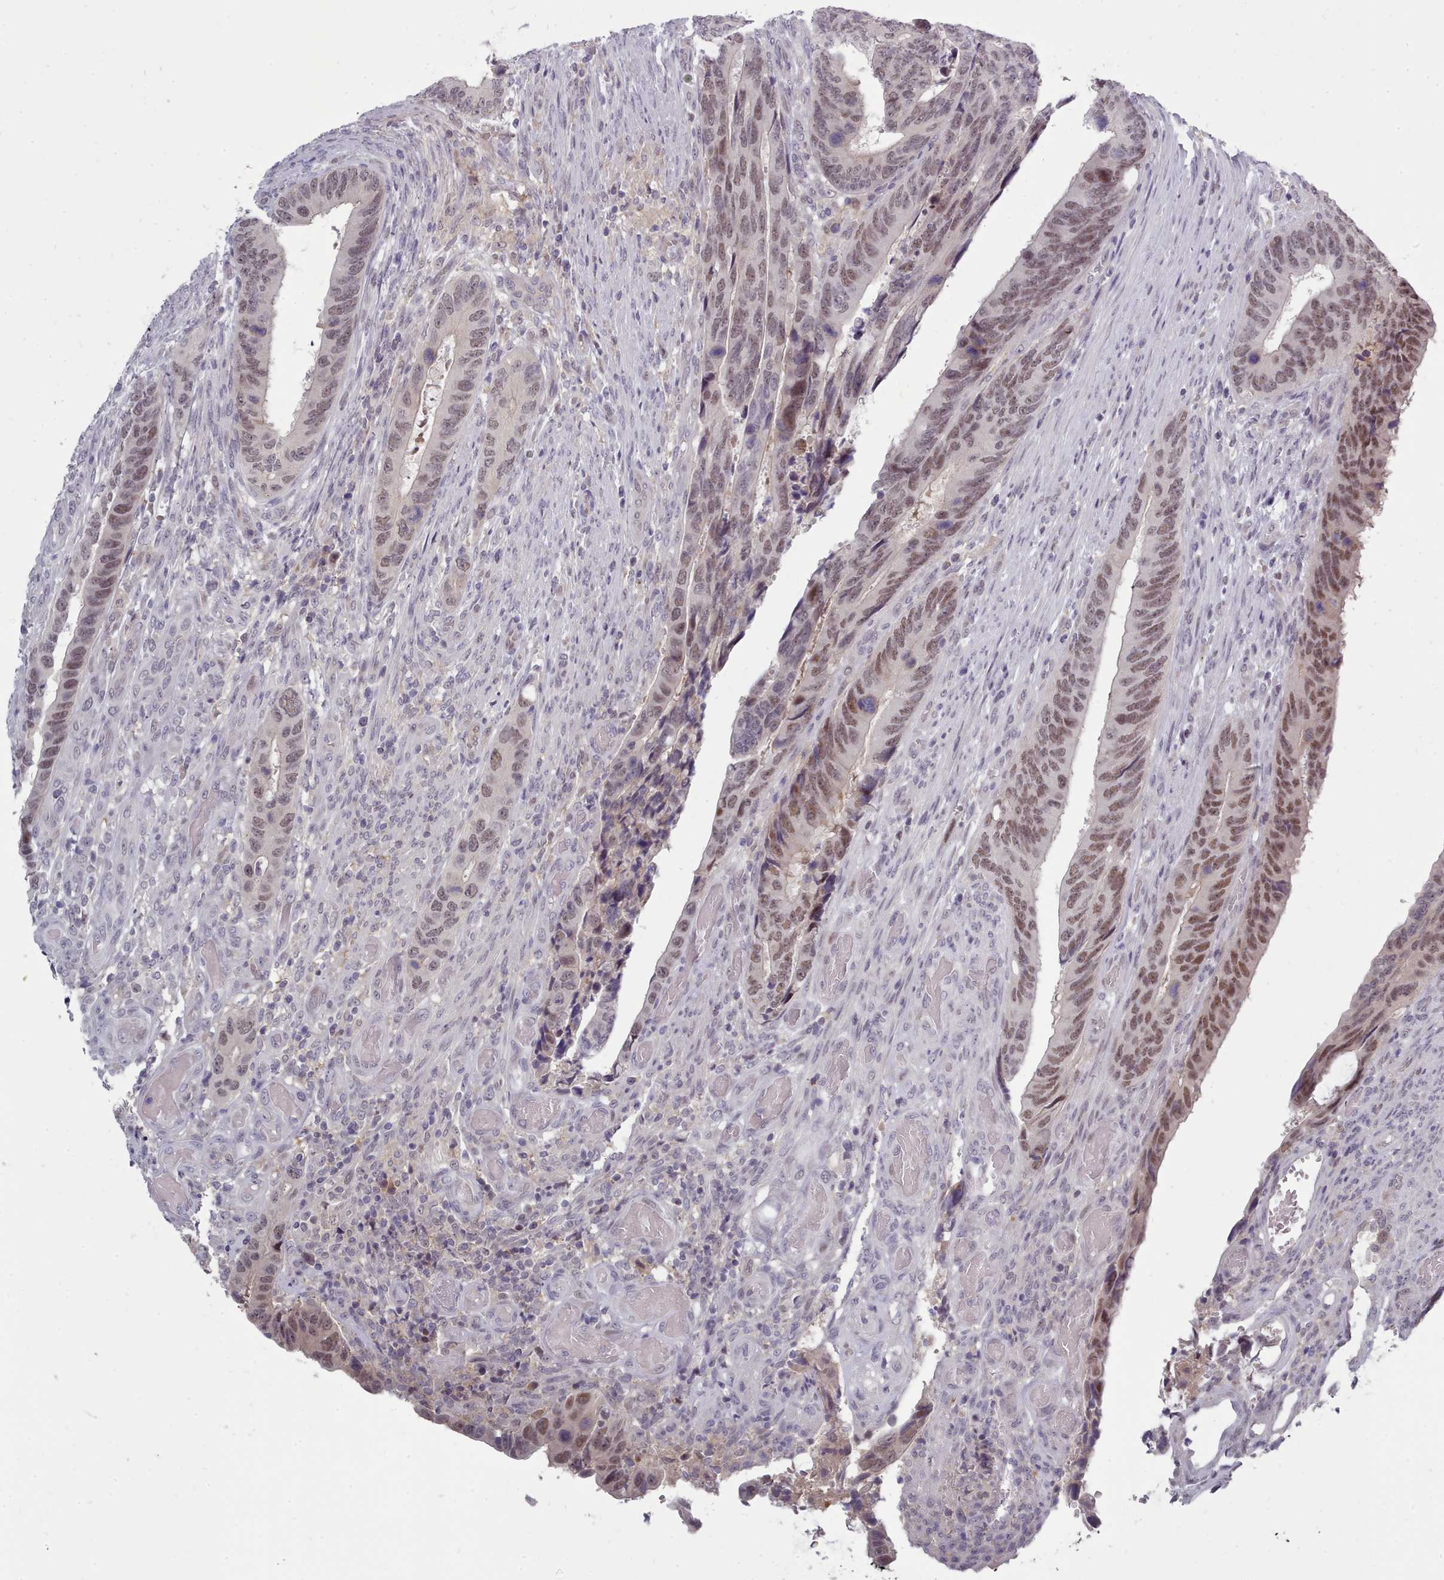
{"staining": {"intensity": "moderate", "quantity": ">75%", "location": "nuclear"}, "tissue": "colorectal cancer", "cell_type": "Tumor cells", "image_type": "cancer", "snomed": [{"axis": "morphology", "description": "Adenocarcinoma, NOS"}, {"axis": "topography", "description": "Colon"}], "caption": "Approximately >75% of tumor cells in colorectal cancer (adenocarcinoma) demonstrate moderate nuclear protein positivity as visualized by brown immunohistochemical staining.", "gene": "GINS1", "patient": {"sex": "male", "age": 87}}